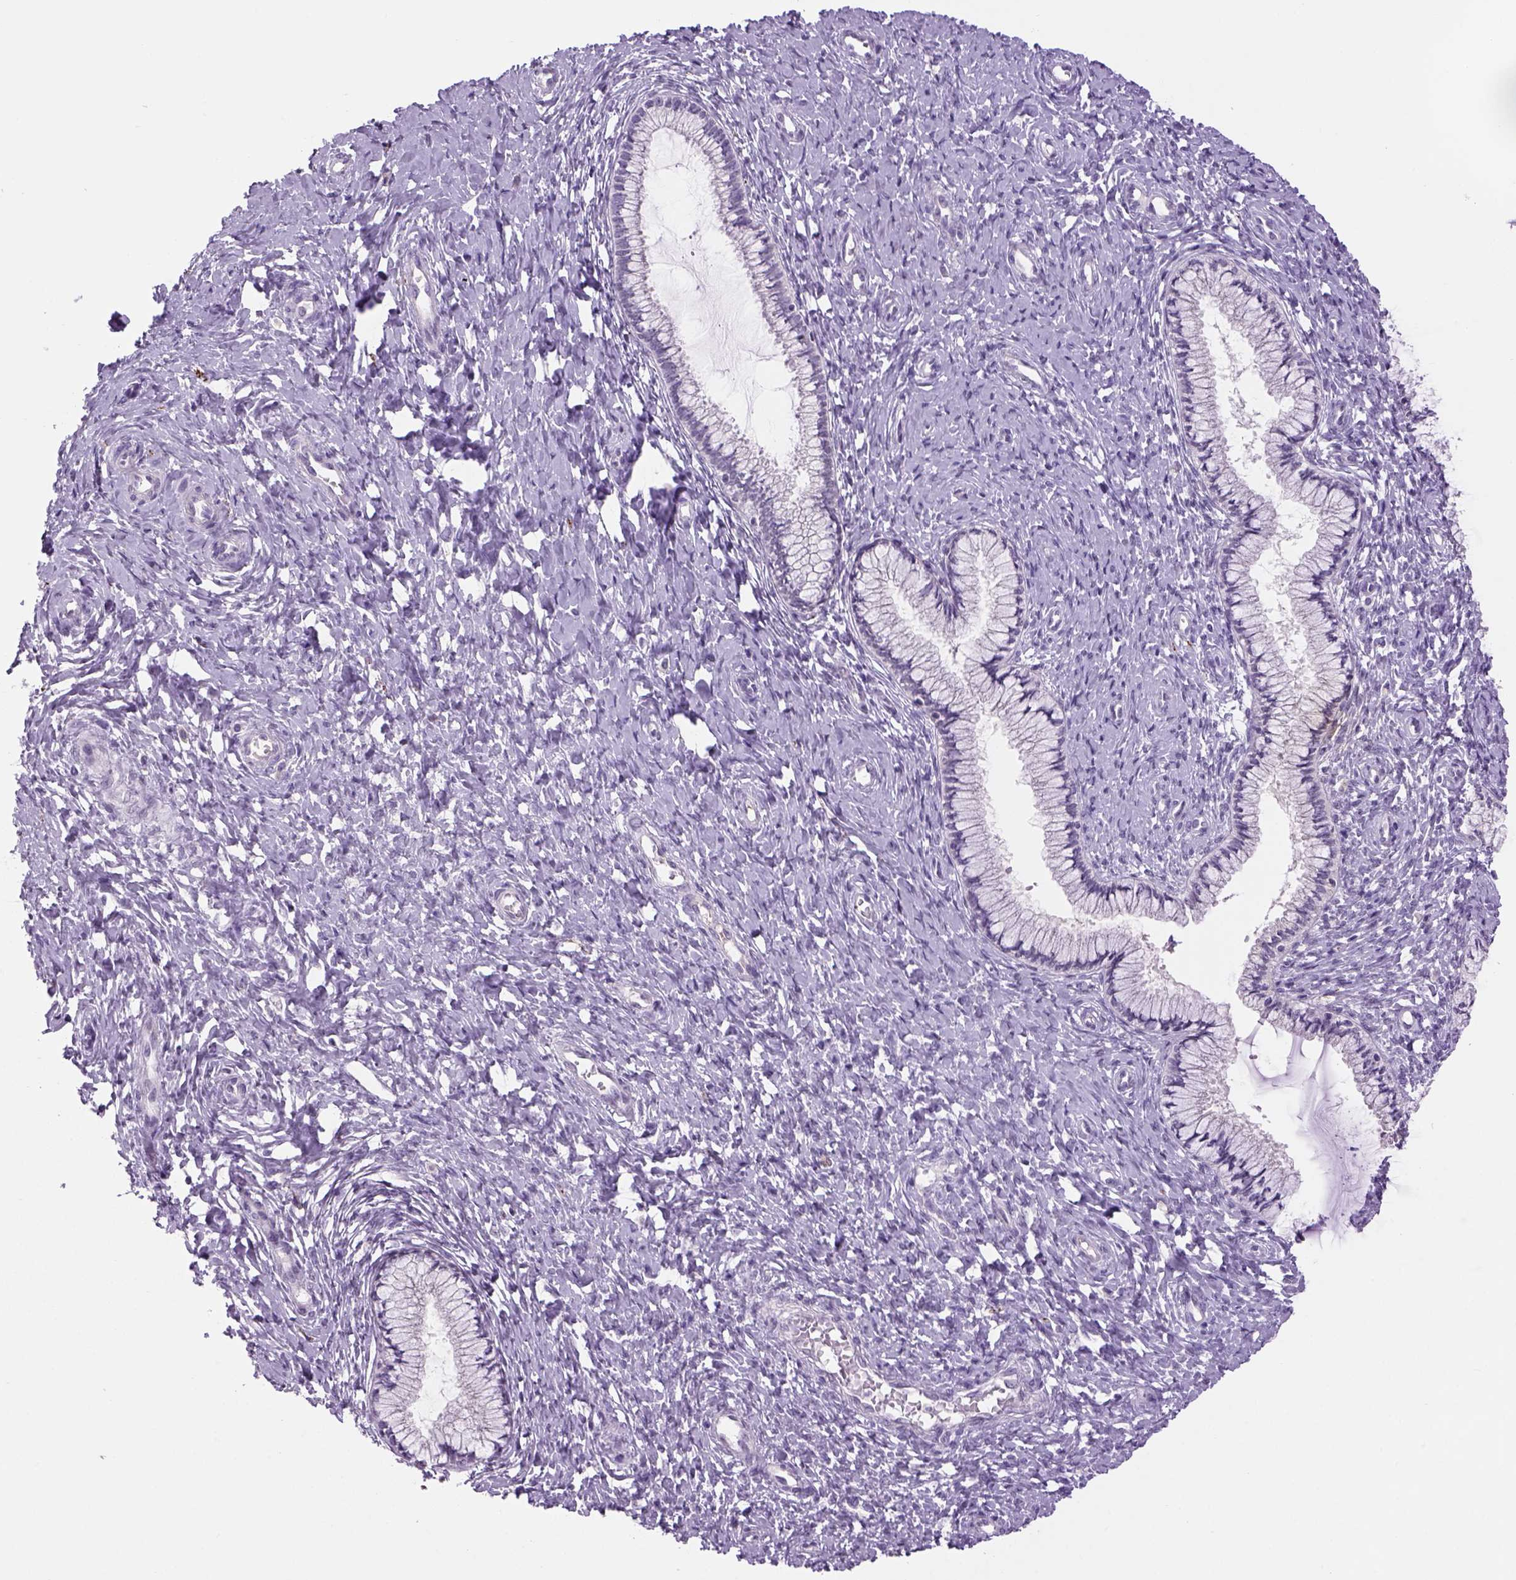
{"staining": {"intensity": "negative", "quantity": "none", "location": "none"}, "tissue": "cervix", "cell_type": "Glandular cells", "image_type": "normal", "snomed": [{"axis": "morphology", "description": "Normal tissue, NOS"}, {"axis": "topography", "description": "Cervix"}], "caption": "Cervix was stained to show a protein in brown. There is no significant staining in glandular cells.", "gene": "DBH", "patient": {"sex": "female", "age": 37}}